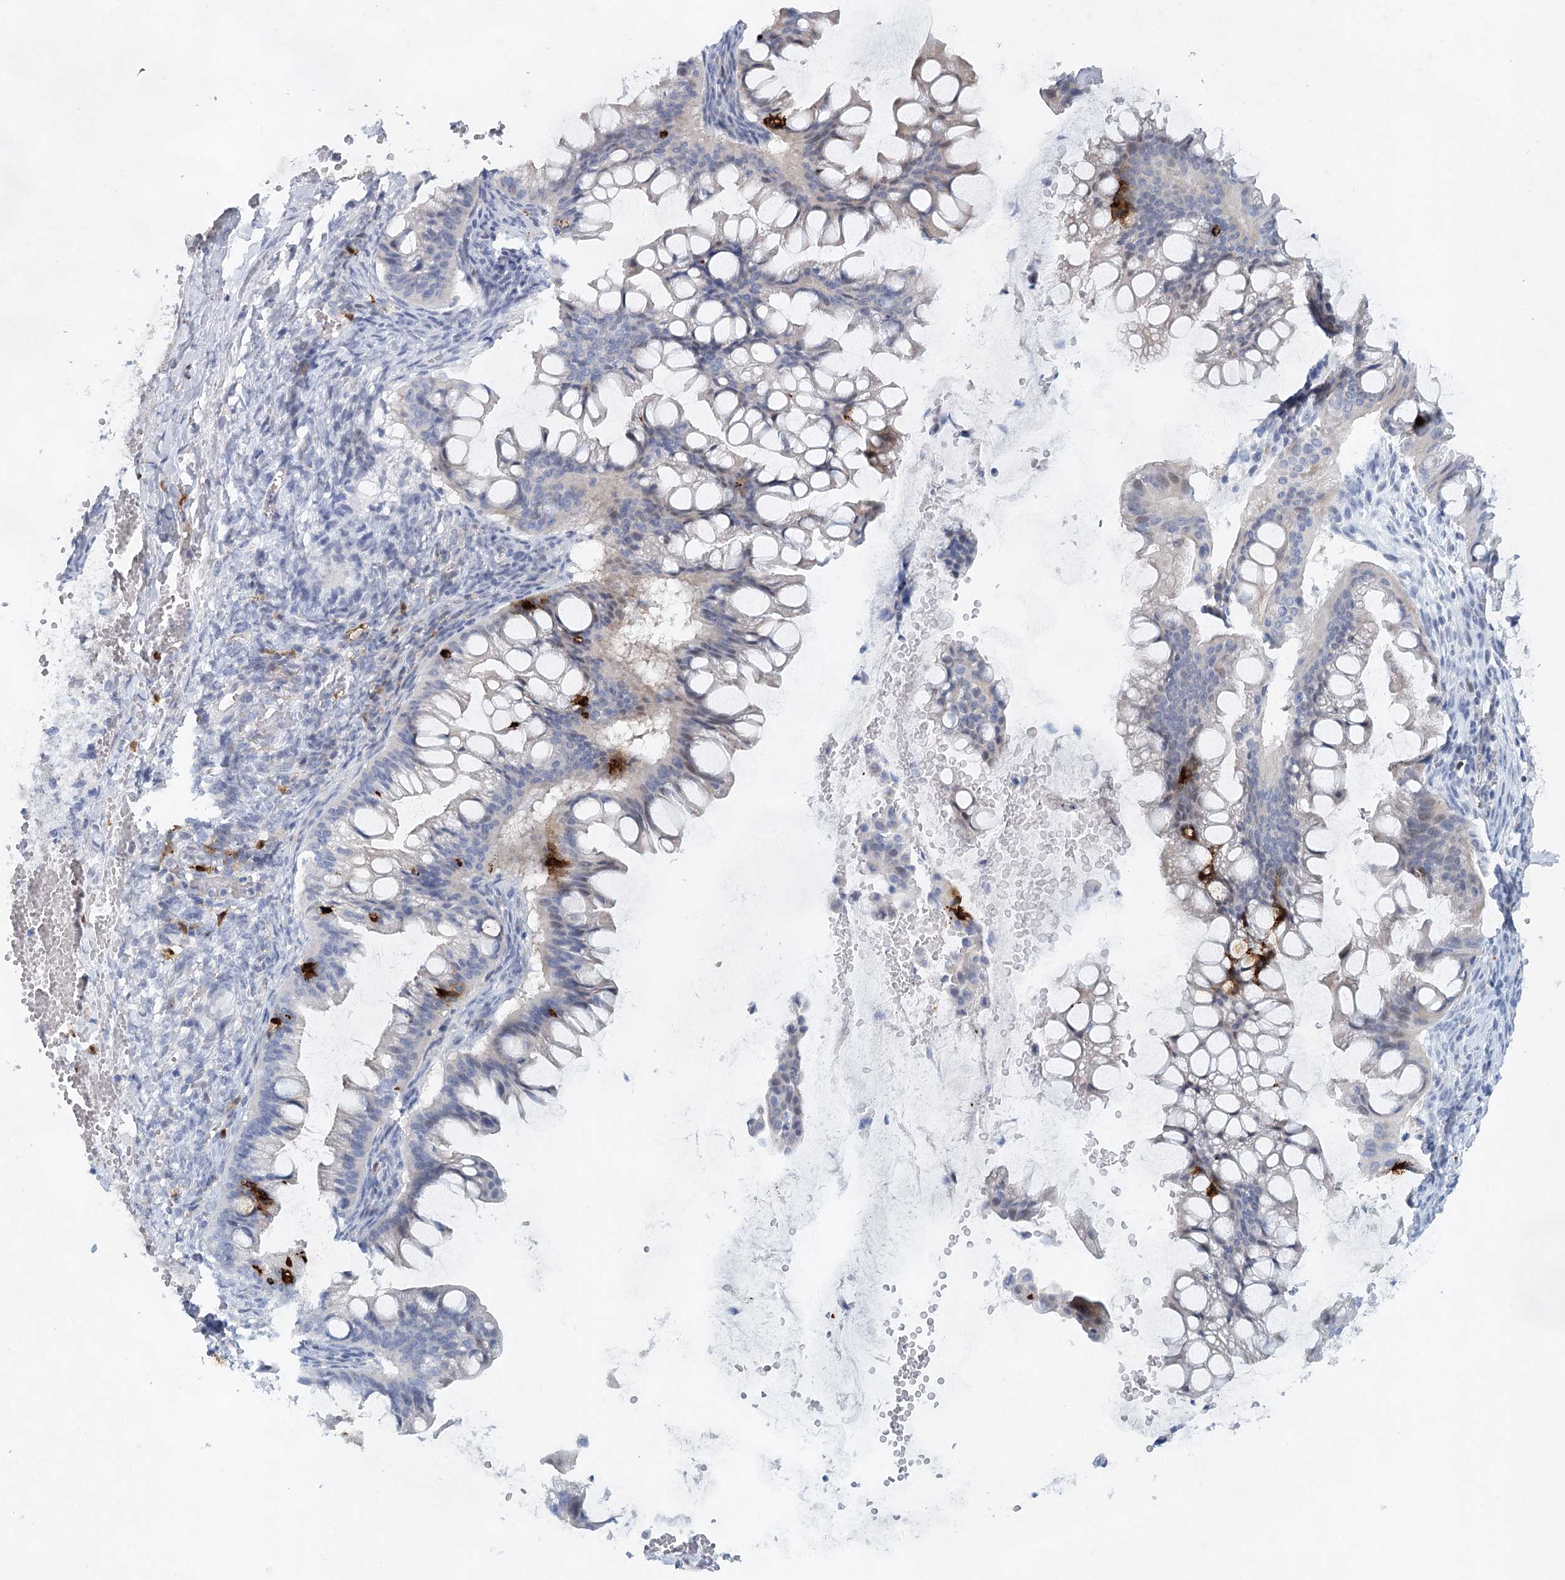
{"staining": {"intensity": "negative", "quantity": "none", "location": "none"}, "tissue": "ovarian cancer", "cell_type": "Tumor cells", "image_type": "cancer", "snomed": [{"axis": "morphology", "description": "Cystadenocarcinoma, mucinous, NOS"}, {"axis": "topography", "description": "Ovary"}], "caption": "The photomicrograph reveals no significant staining in tumor cells of ovarian cancer (mucinous cystadenocarcinoma).", "gene": "SLC19A3", "patient": {"sex": "female", "age": 73}}